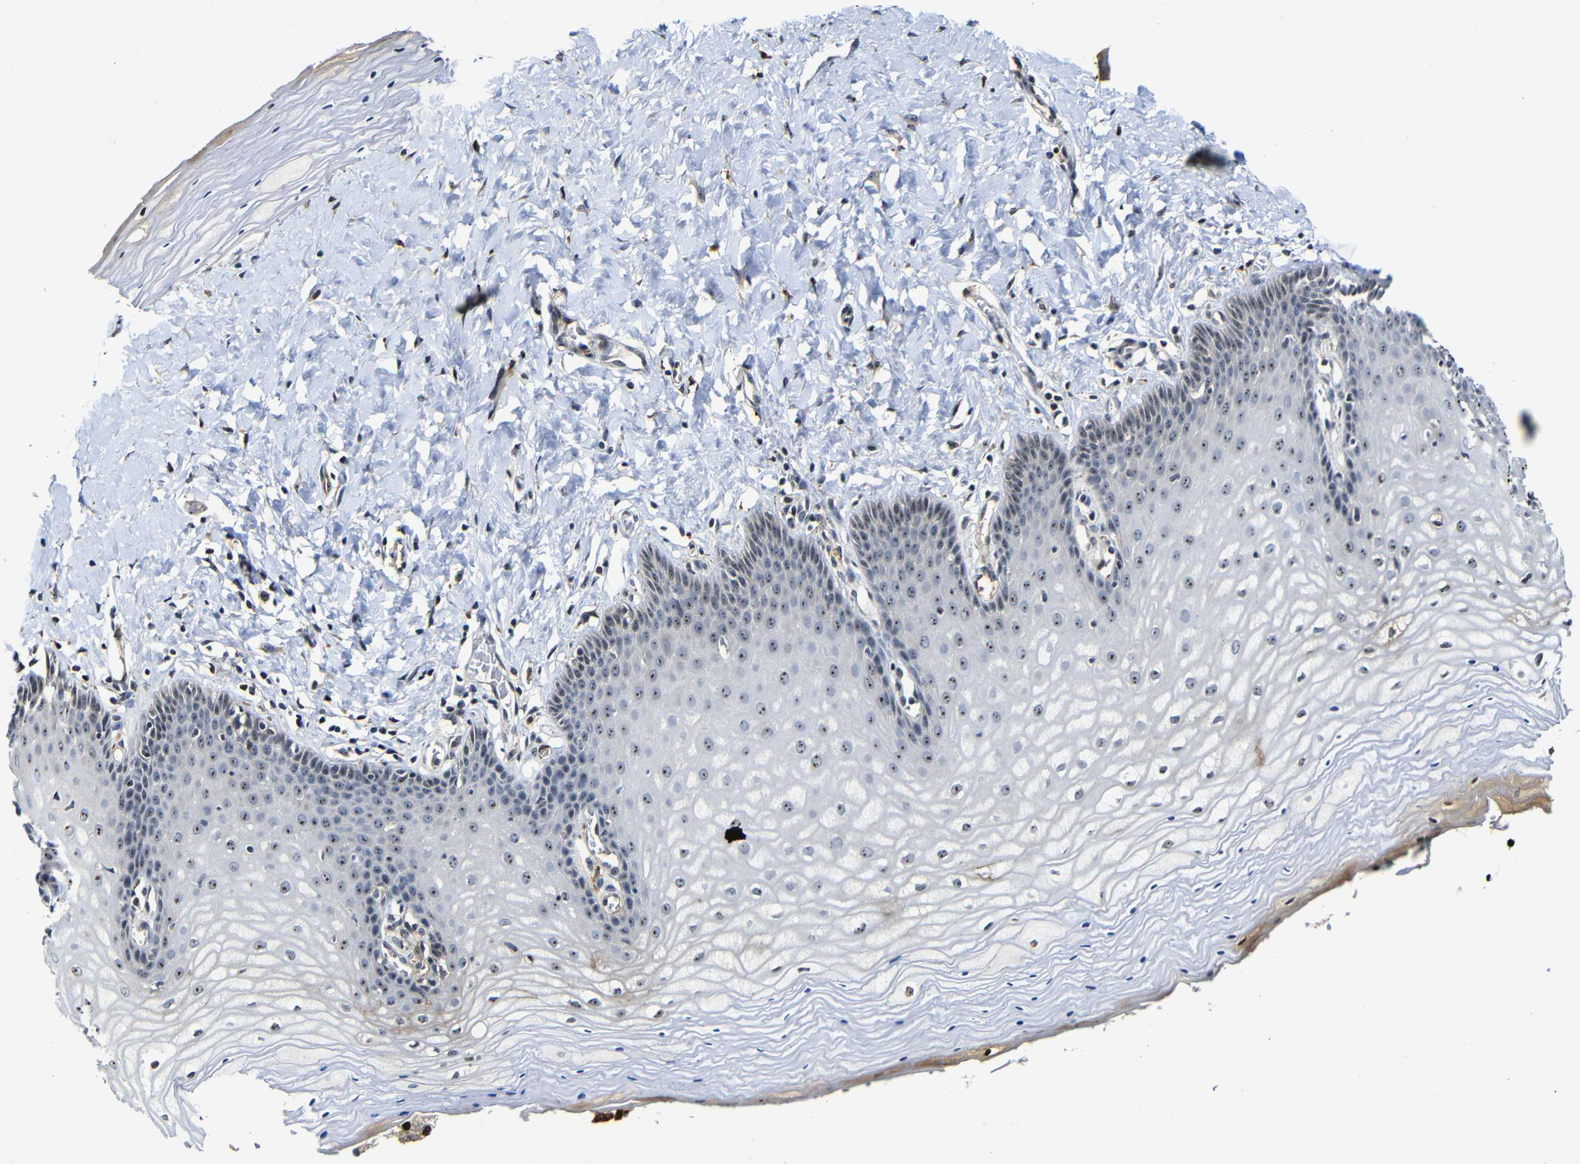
{"staining": {"intensity": "weak", "quantity": "25%-75%", "location": "nuclear"}, "tissue": "cervix", "cell_type": "Glandular cells", "image_type": "normal", "snomed": [{"axis": "morphology", "description": "Normal tissue, NOS"}, {"axis": "topography", "description": "Cervix"}], "caption": "High-magnification brightfield microscopy of unremarkable cervix stained with DAB (brown) and counterstained with hematoxylin (blue). glandular cells exhibit weak nuclear positivity is appreciated in approximately25%-75% of cells. The staining is performed using DAB brown chromogen to label protein expression. The nuclei are counter-stained blue using hematoxylin.", "gene": "MYC", "patient": {"sex": "female", "age": 55}}